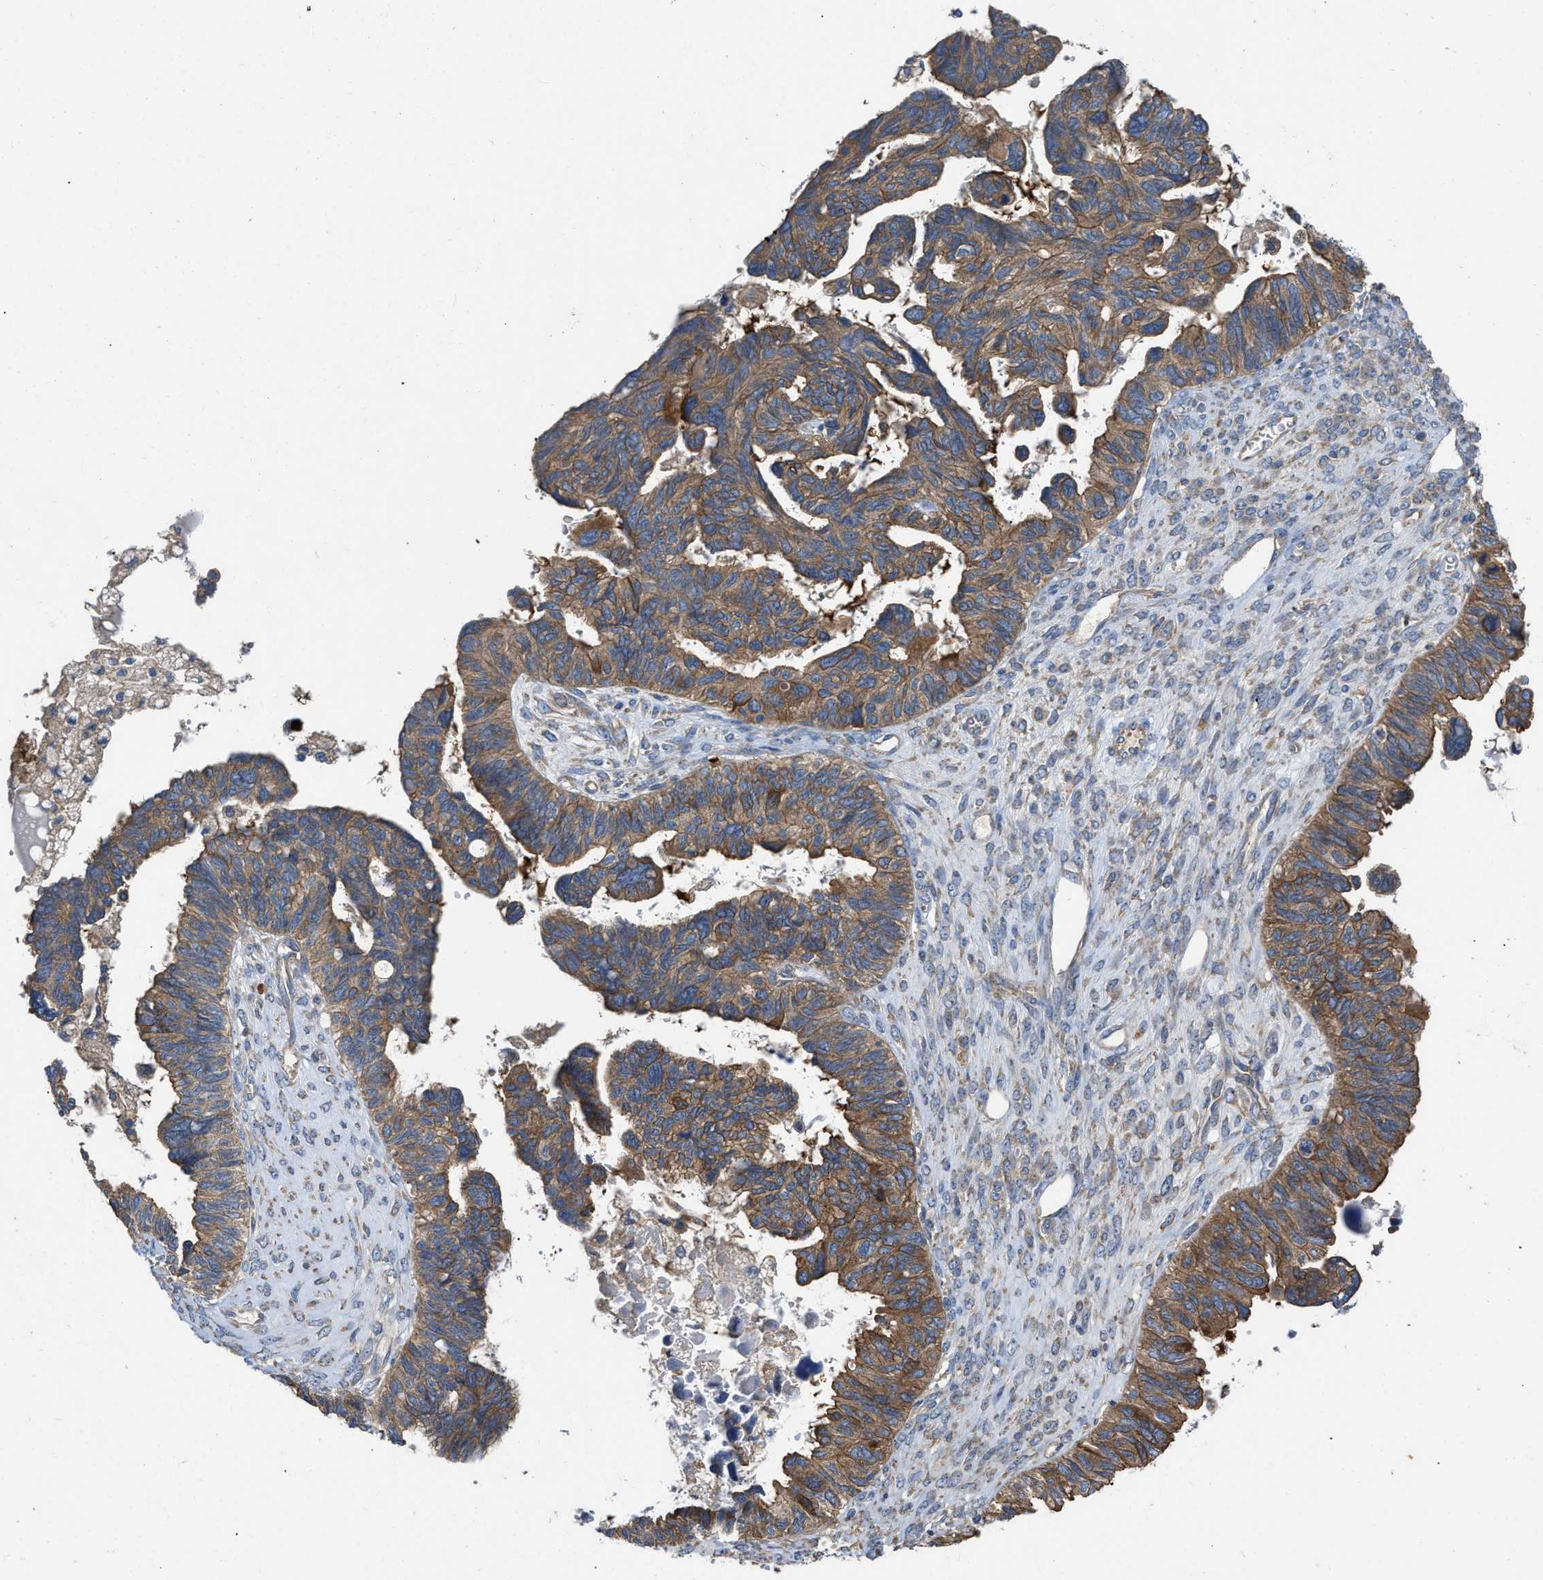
{"staining": {"intensity": "moderate", "quantity": ">75%", "location": "cytoplasmic/membranous"}, "tissue": "ovarian cancer", "cell_type": "Tumor cells", "image_type": "cancer", "snomed": [{"axis": "morphology", "description": "Cystadenocarcinoma, serous, NOS"}, {"axis": "topography", "description": "Ovary"}], "caption": "Brown immunohistochemical staining in human ovarian cancer (serous cystadenocarcinoma) exhibits moderate cytoplasmic/membranous staining in about >75% of tumor cells.", "gene": "TMEM131", "patient": {"sex": "female", "age": 79}}